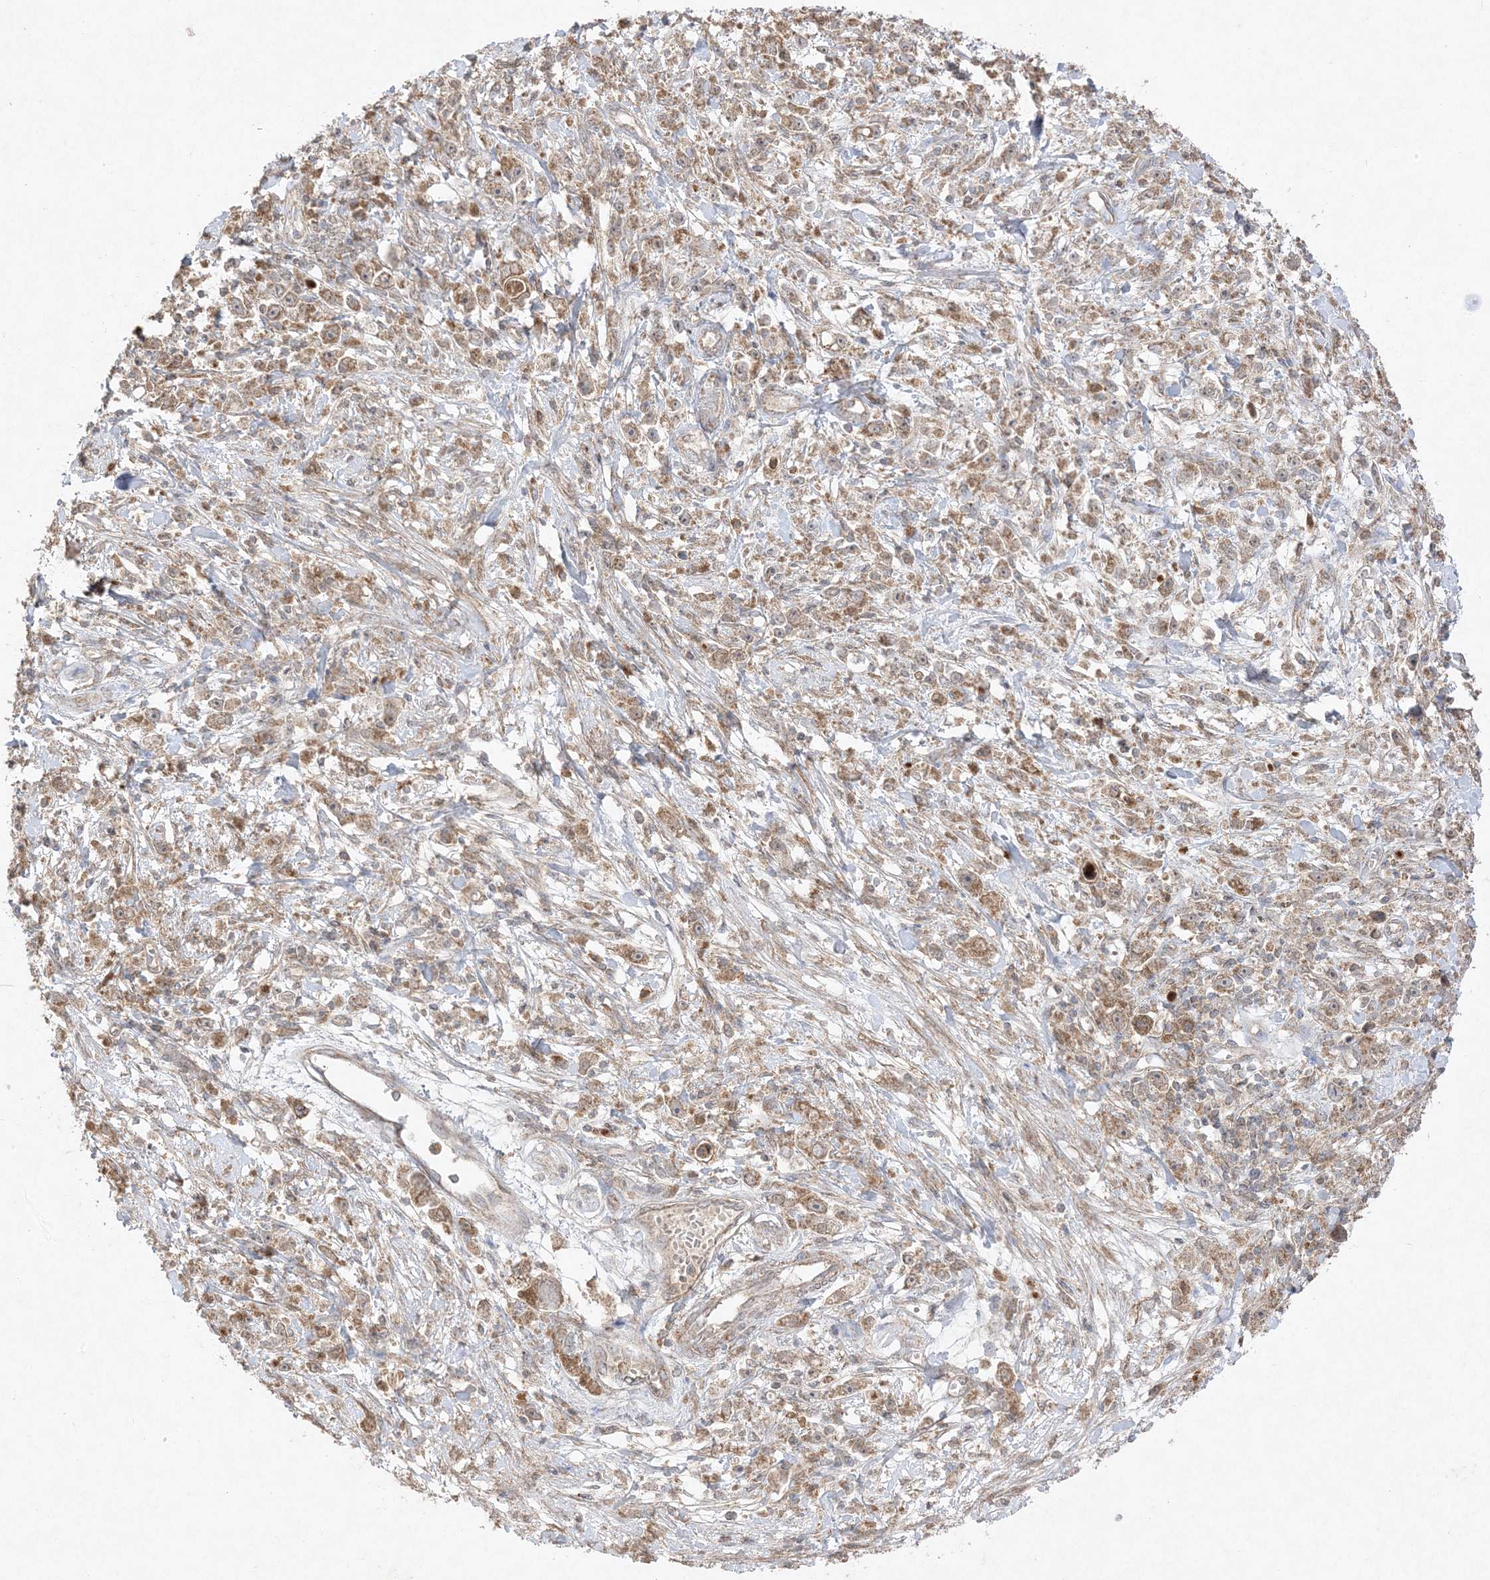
{"staining": {"intensity": "moderate", "quantity": ">75%", "location": "cytoplasmic/membranous"}, "tissue": "stomach cancer", "cell_type": "Tumor cells", "image_type": "cancer", "snomed": [{"axis": "morphology", "description": "Adenocarcinoma, NOS"}, {"axis": "topography", "description": "Stomach"}], "caption": "The image exhibits a brown stain indicating the presence of a protein in the cytoplasmic/membranous of tumor cells in stomach adenocarcinoma. (Brightfield microscopy of DAB IHC at high magnification).", "gene": "UBE2C", "patient": {"sex": "female", "age": 59}}